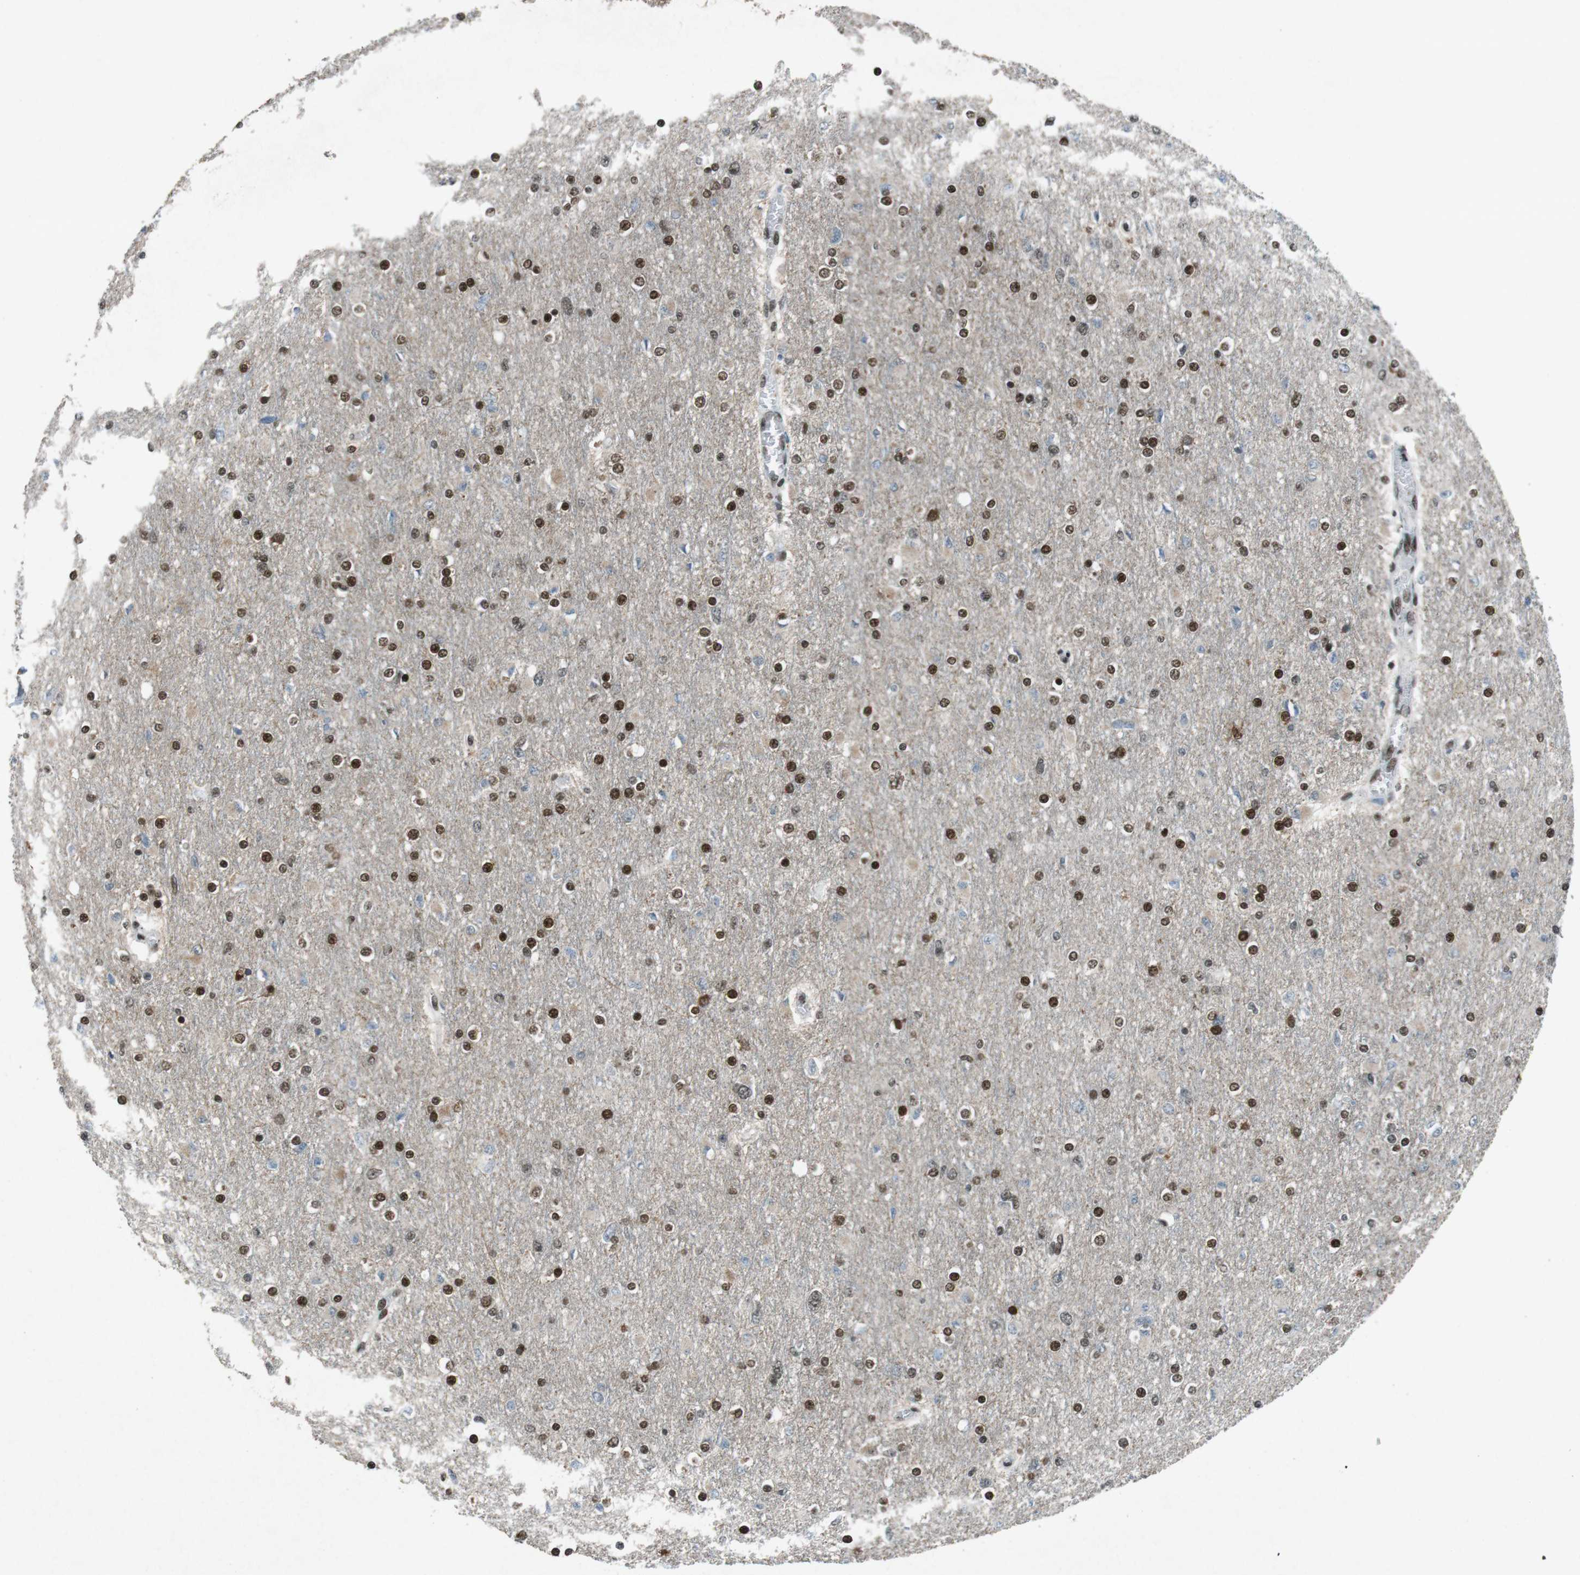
{"staining": {"intensity": "strong", "quantity": "25%-75%", "location": "nuclear"}, "tissue": "glioma", "cell_type": "Tumor cells", "image_type": "cancer", "snomed": [{"axis": "morphology", "description": "Glioma, malignant, High grade"}, {"axis": "topography", "description": "Cerebral cortex"}], "caption": "Immunohistochemical staining of glioma exhibits strong nuclear protein positivity in approximately 25%-75% of tumor cells.", "gene": "TAF1", "patient": {"sex": "female", "age": 36}}